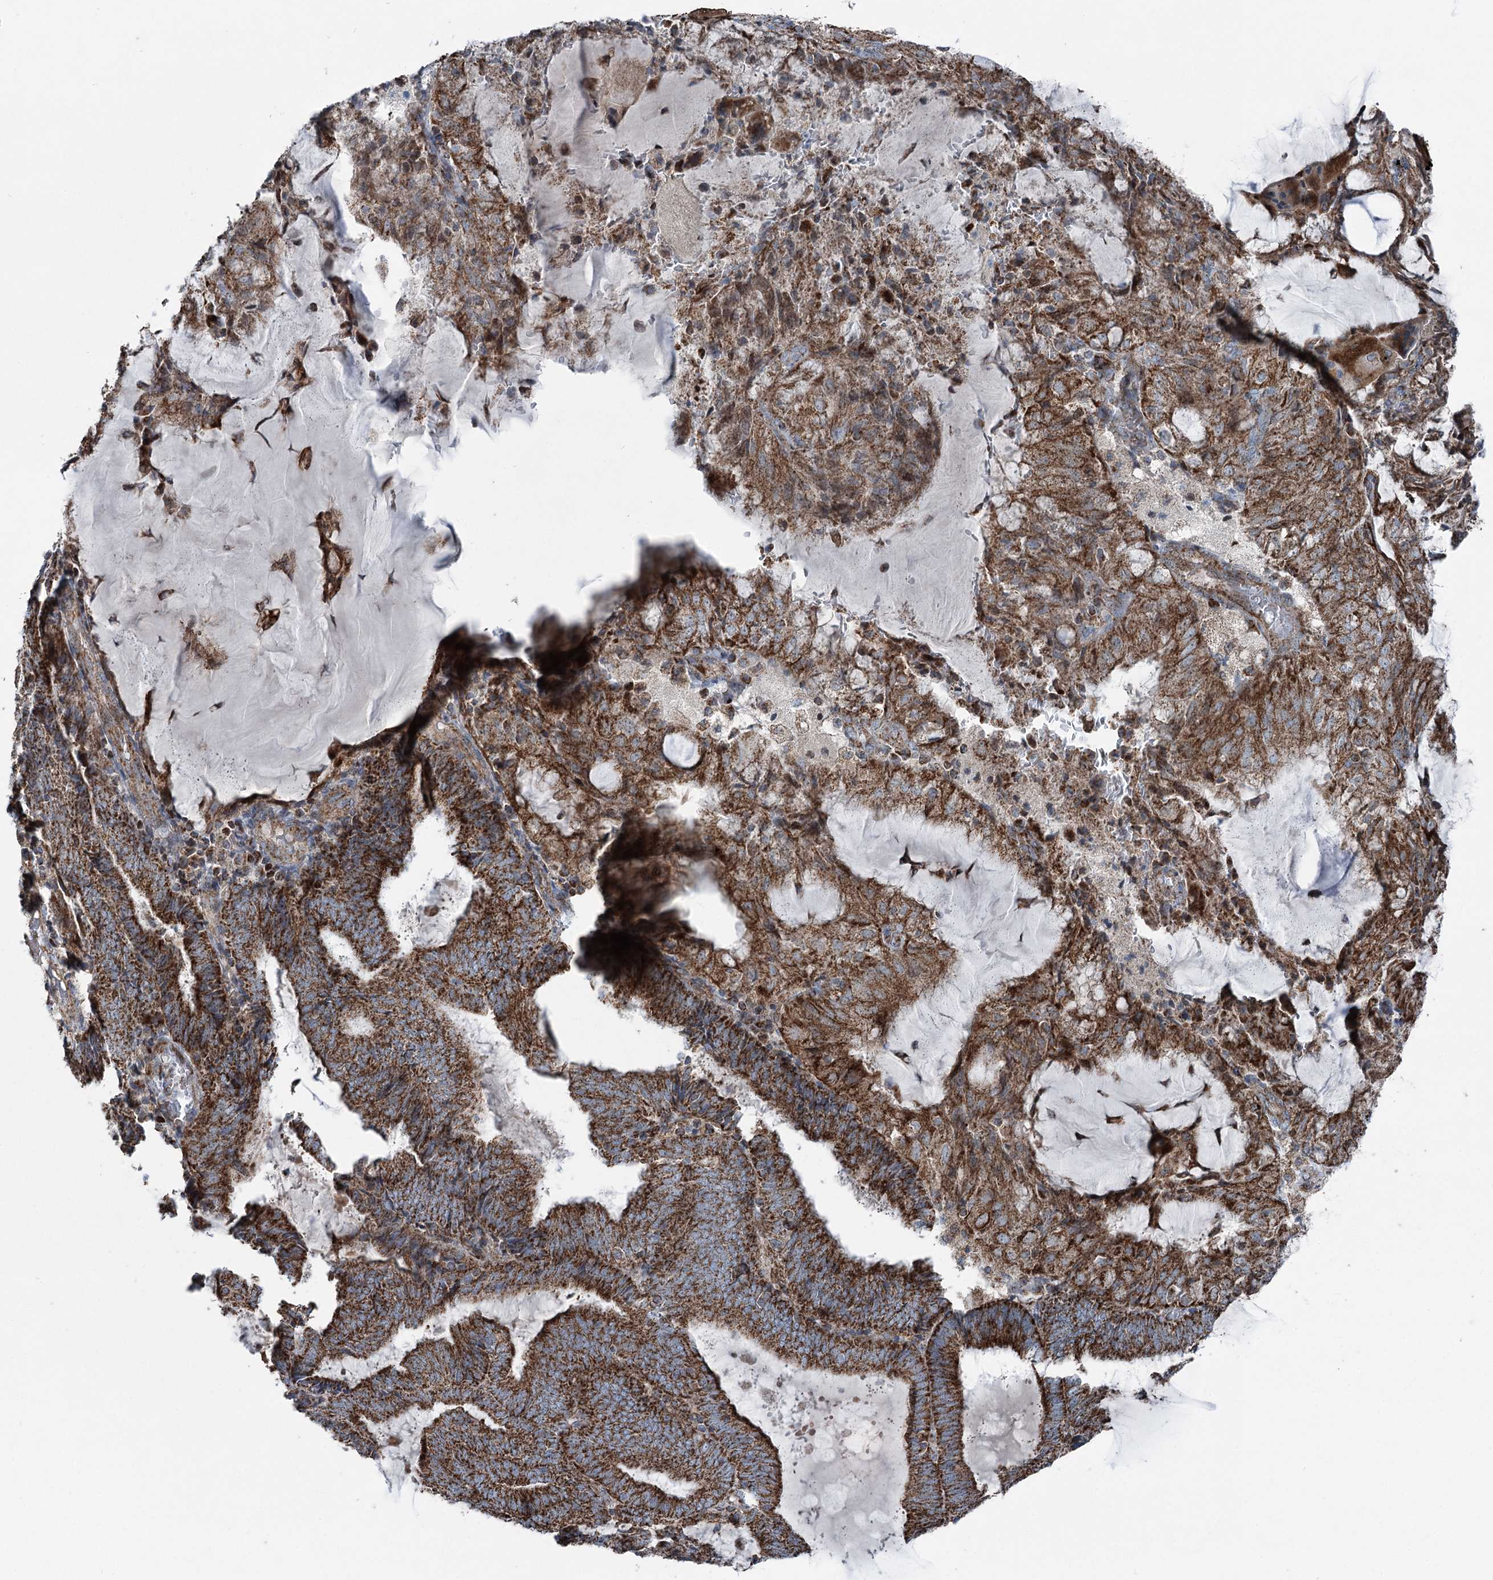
{"staining": {"intensity": "strong", "quantity": ">75%", "location": "cytoplasmic/membranous"}, "tissue": "endometrial cancer", "cell_type": "Tumor cells", "image_type": "cancer", "snomed": [{"axis": "morphology", "description": "Adenocarcinoma, NOS"}, {"axis": "topography", "description": "Endometrium"}], "caption": "Protein expression analysis of adenocarcinoma (endometrial) demonstrates strong cytoplasmic/membranous staining in approximately >75% of tumor cells.", "gene": "UCN3", "patient": {"sex": "female", "age": 81}}